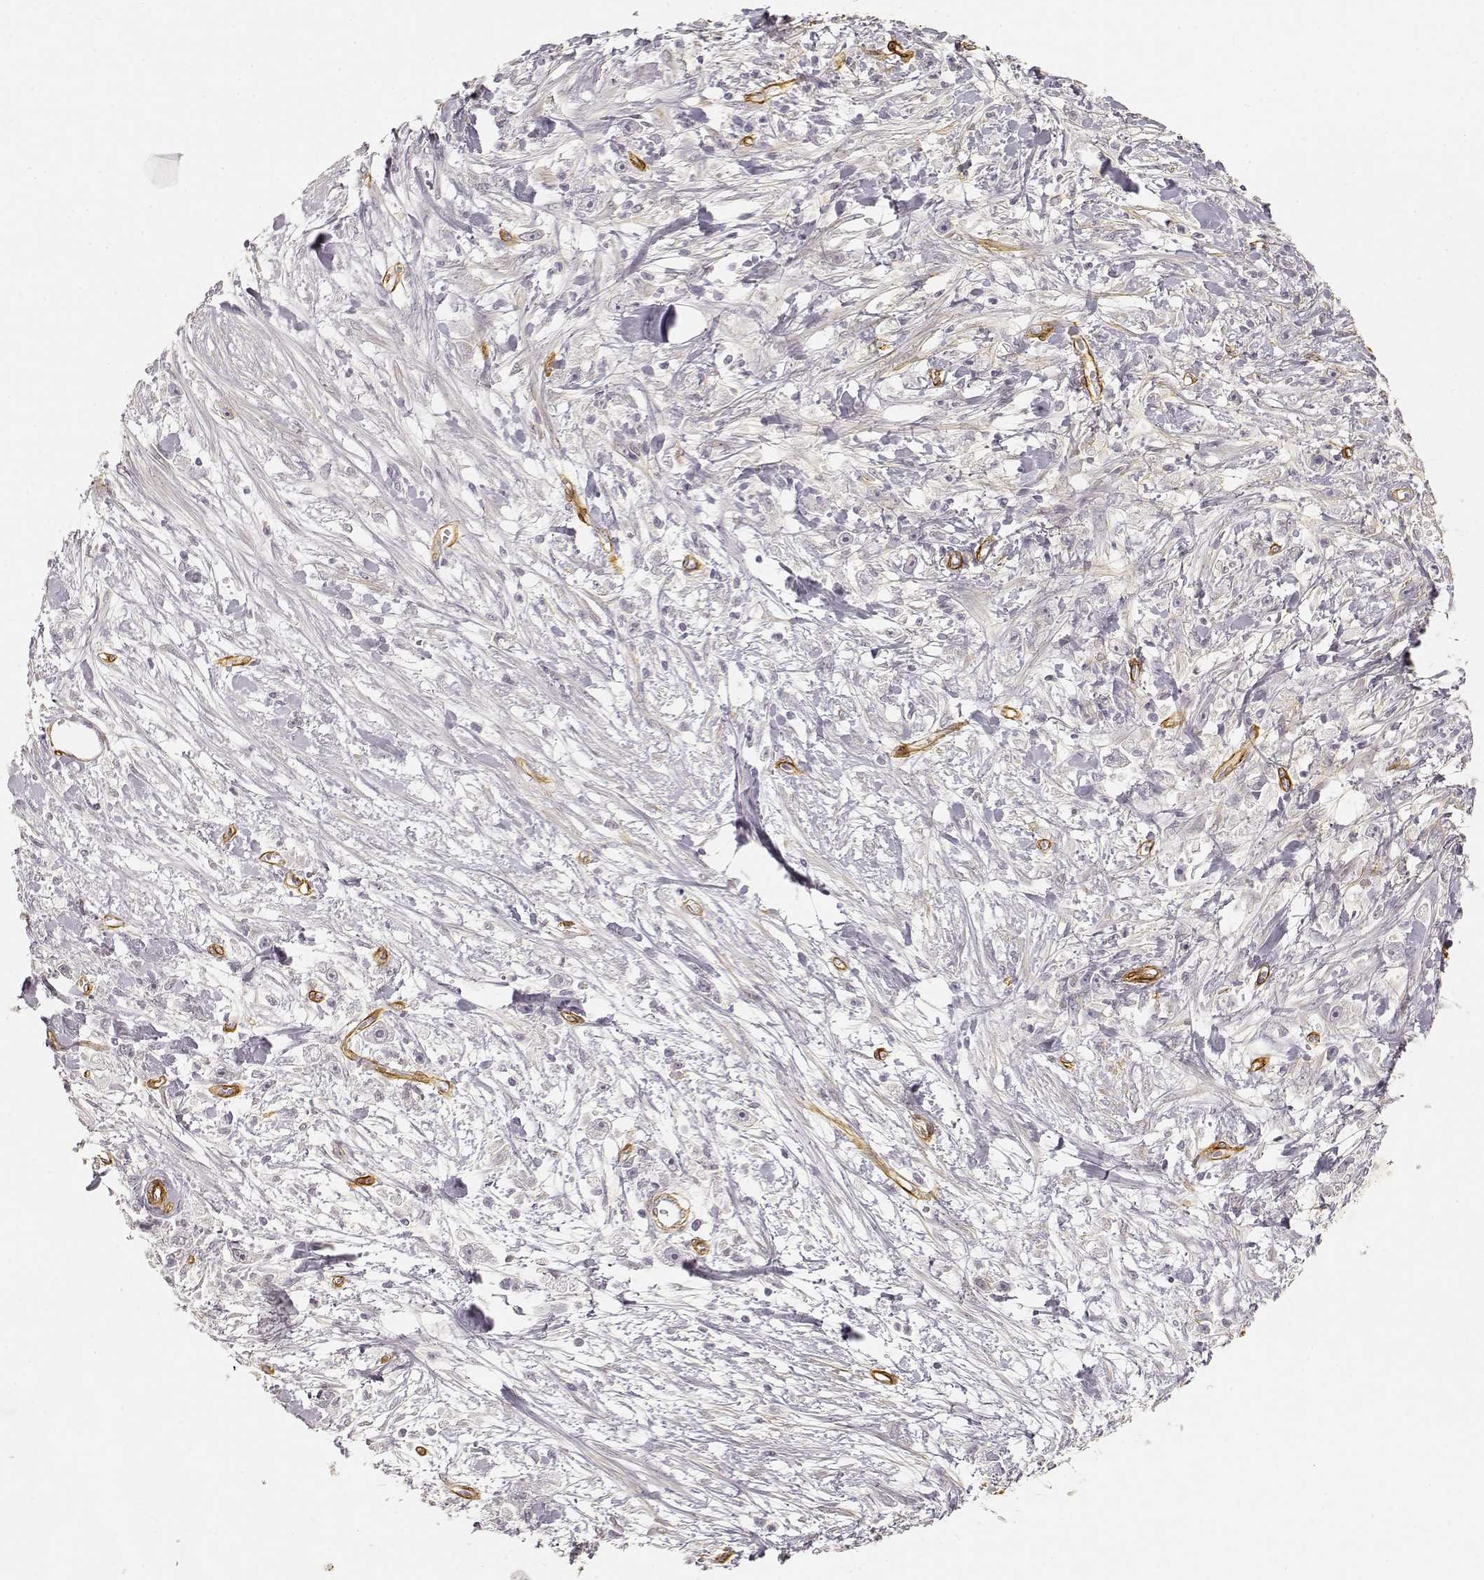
{"staining": {"intensity": "negative", "quantity": "none", "location": "none"}, "tissue": "stomach cancer", "cell_type": "Tumor cells", "image_type": "cancer", "snomed": [{"axis": "morphology", "description": "Adenocarcinoma, NOS"}, {"axis": "topography", "description": "Stomach"}], "caption": "This is a image of immunohistochemistry (IHC) staining of adenocarcinoma (stomach), which shows no positivity in tumor cells.", "gene": "LAMA4", "patient": {"sex": "female", "age": 59}}